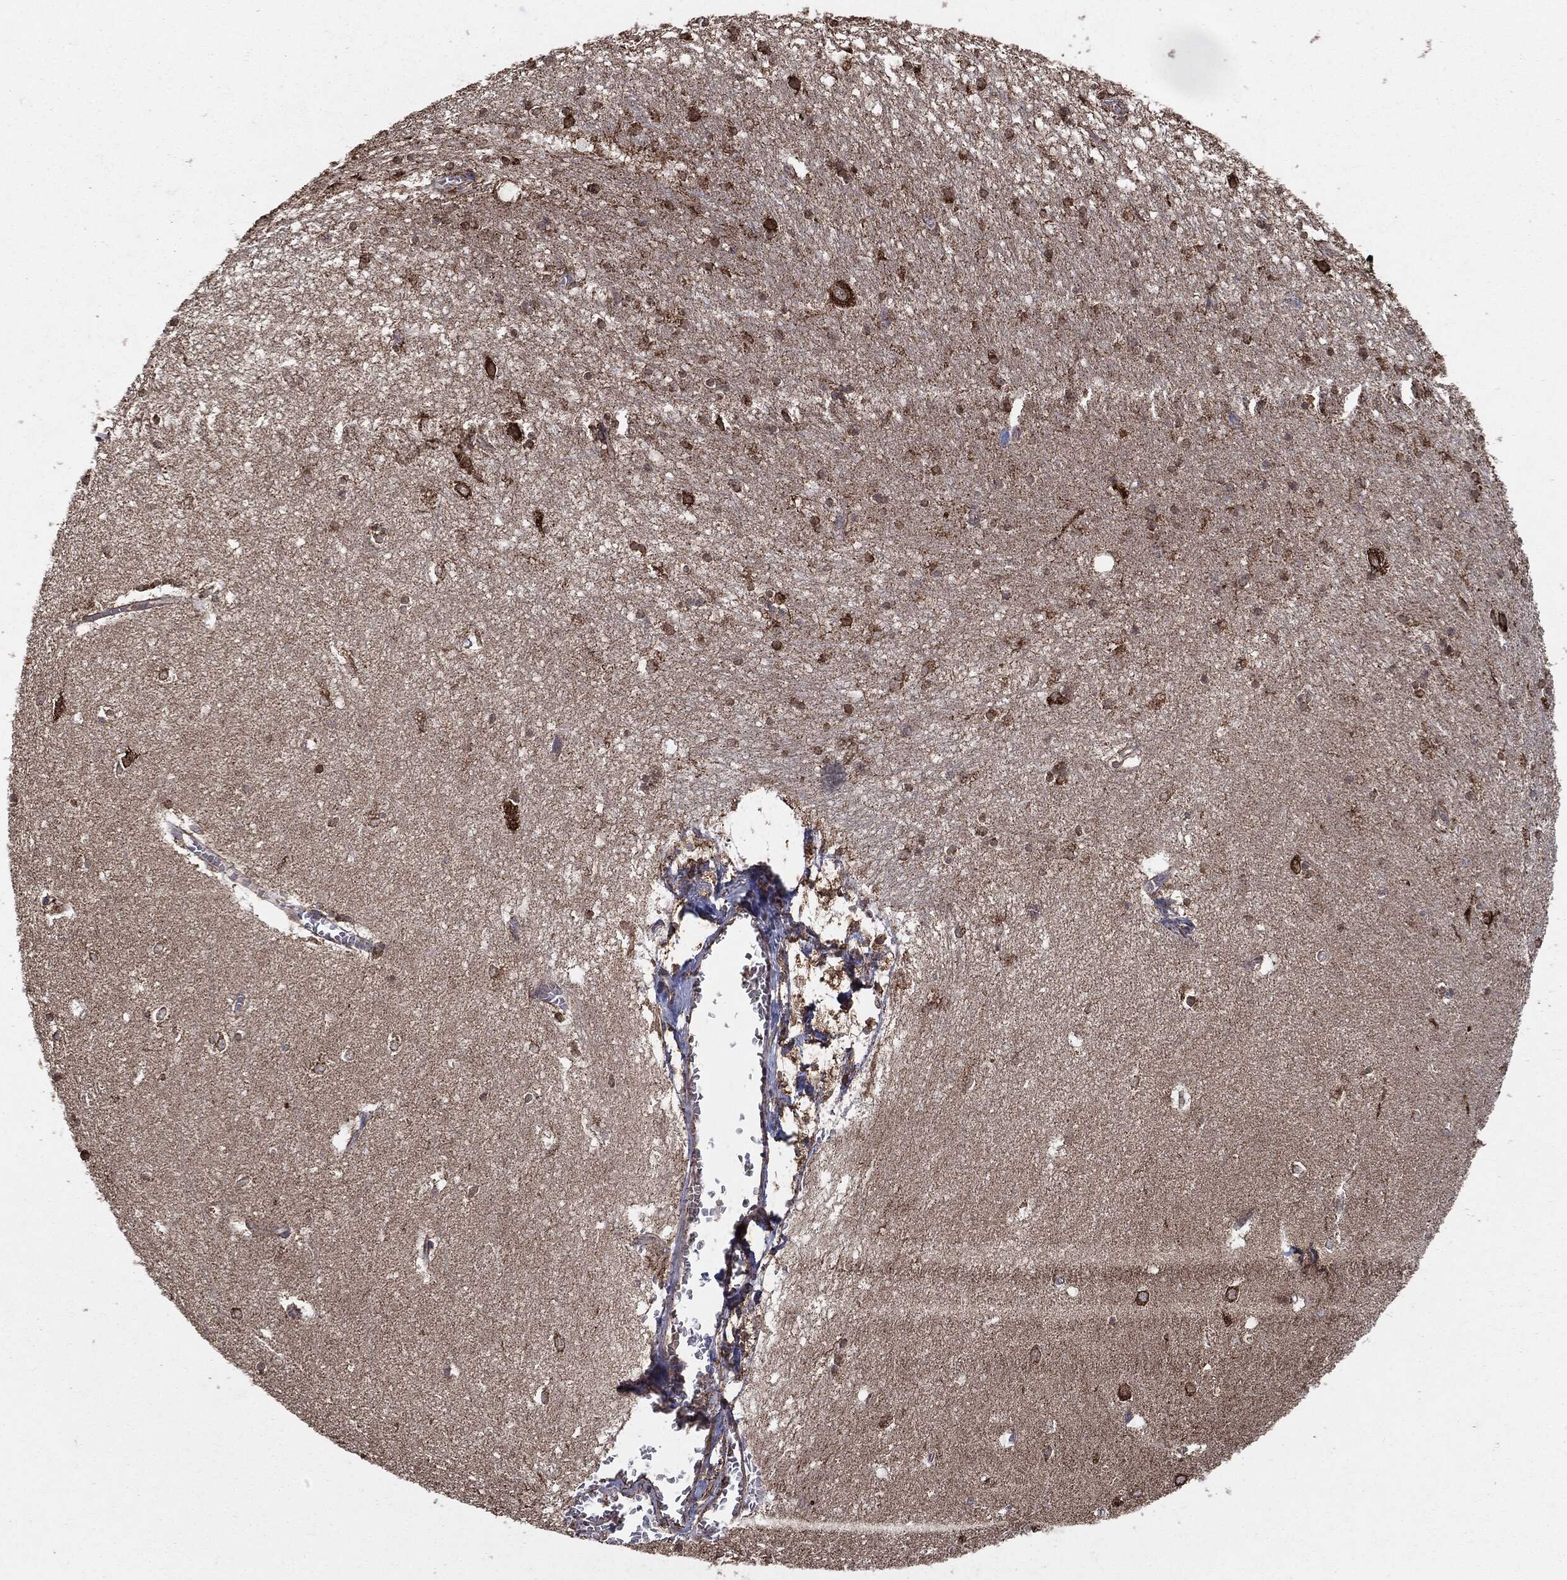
{"staining": {"intensity": "negative", "quantity": "none", "location": "none"}, "tissue": "hippocampus", "cell_type": "Glial cells", "image_type": "normal", "snomed": [{"axis": "morphology", "description": "Normal tissue, NOS"}, {"axis": "topography", "description": "Hippocampus"}], "caption": "Immunohistochemistry (IHC) photomicrograph of unremarkable hippocampus: human hippocampus stained with DAB exhibits no significant protein positivity in glial cells. (DAB immunohistochemistry (IHC) visualized using brightfield microscopy, high magnification).", "gene": "MTOR", "patient": {"sex": "female", "age": 64}}